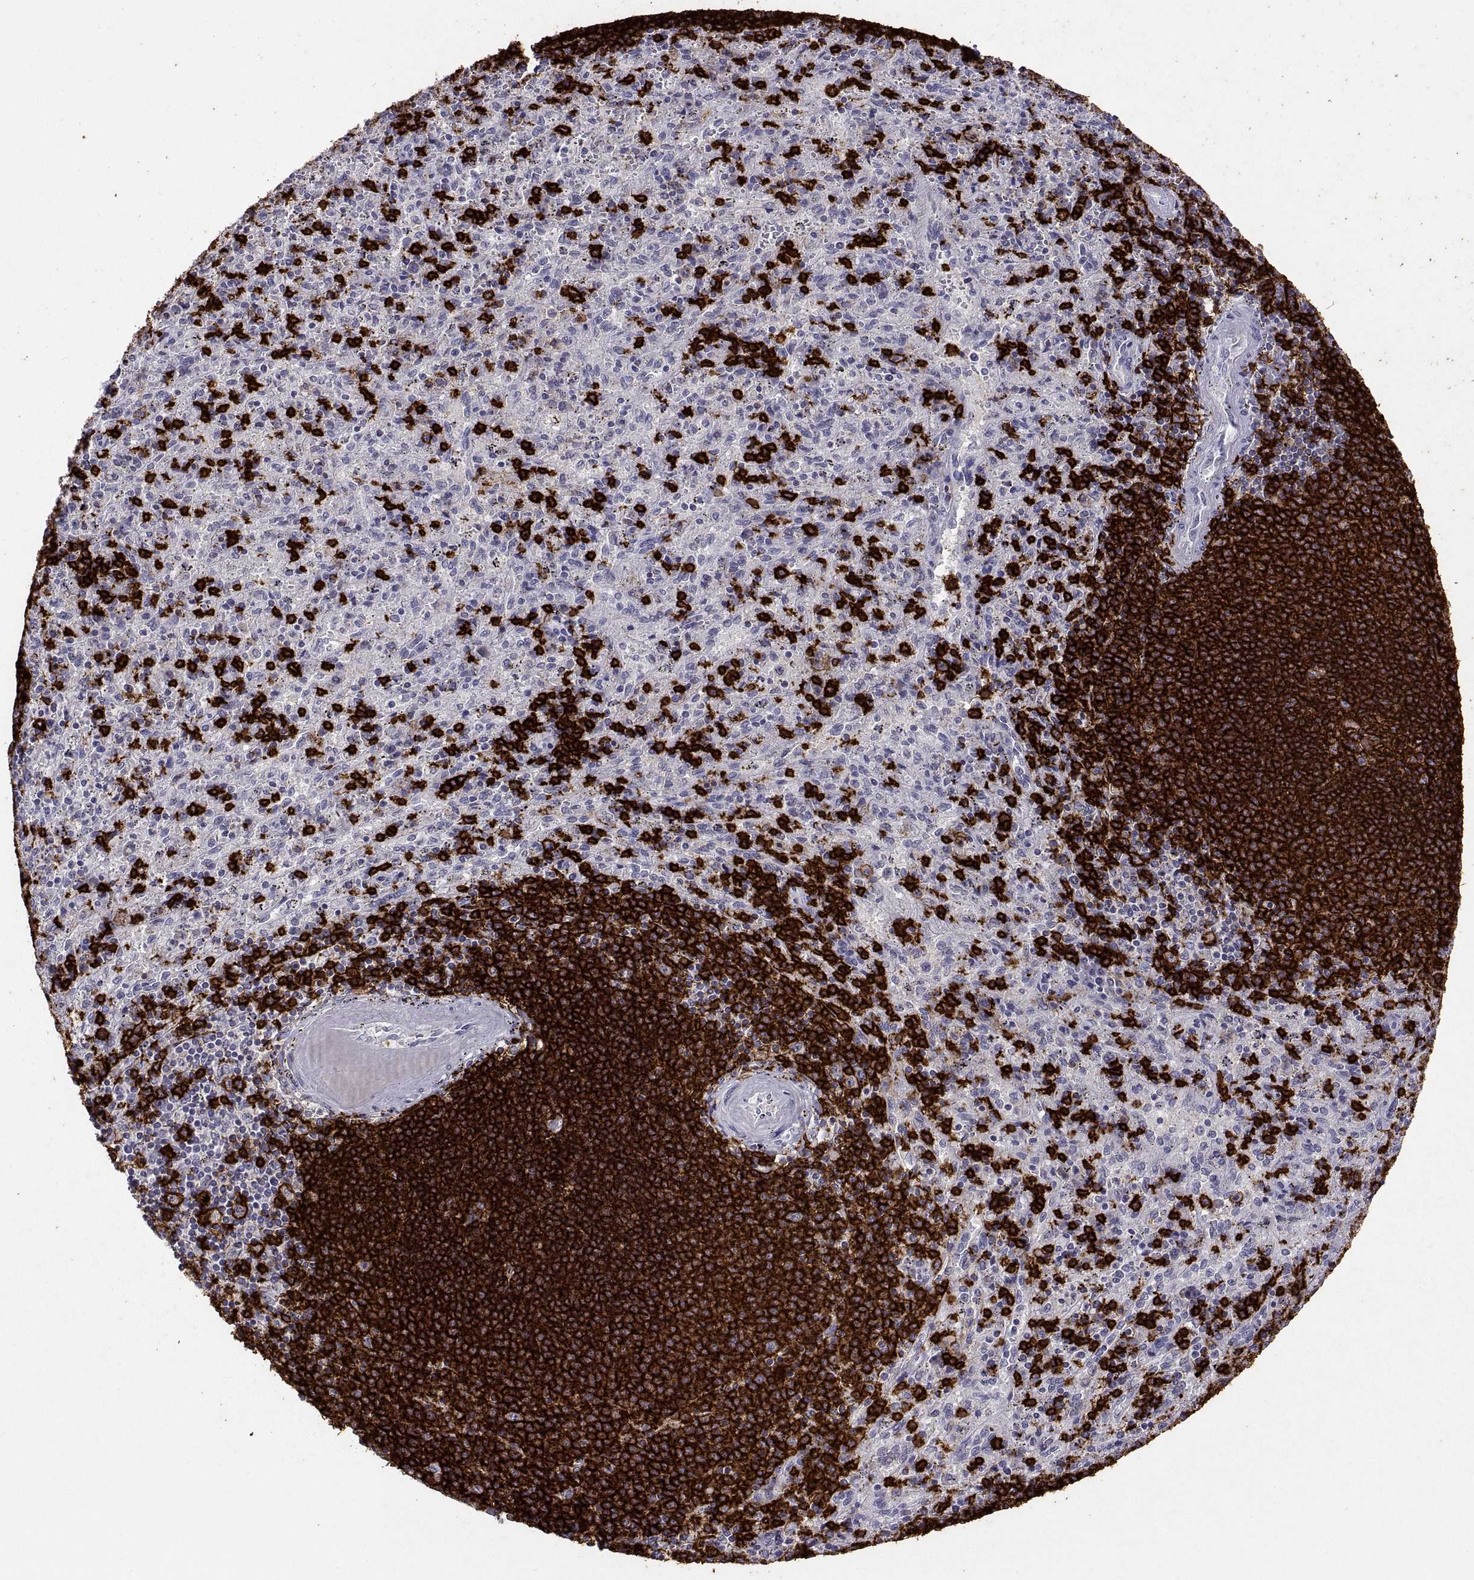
{"staining": {"intensity": "strong", "quantity": "<25%", "location": "cytoplasmic/membranous"}, "tissue": "spleen", "cell_type": "Cells in red pulp", "image_type": "normal", "snomed": [{"axis": "morphology", "description": "Normal tissue, NOS"}, {"axis": "topography", "description": "Spleen"}], "caption": "Immunohistochemical staining of normal spleen displays medium levels of strong cytoplasmic/membranous expression in about <25% of cells in red pulp.", "gene": "MS4A1", "patient": {"sex": "male", "age": 57}}